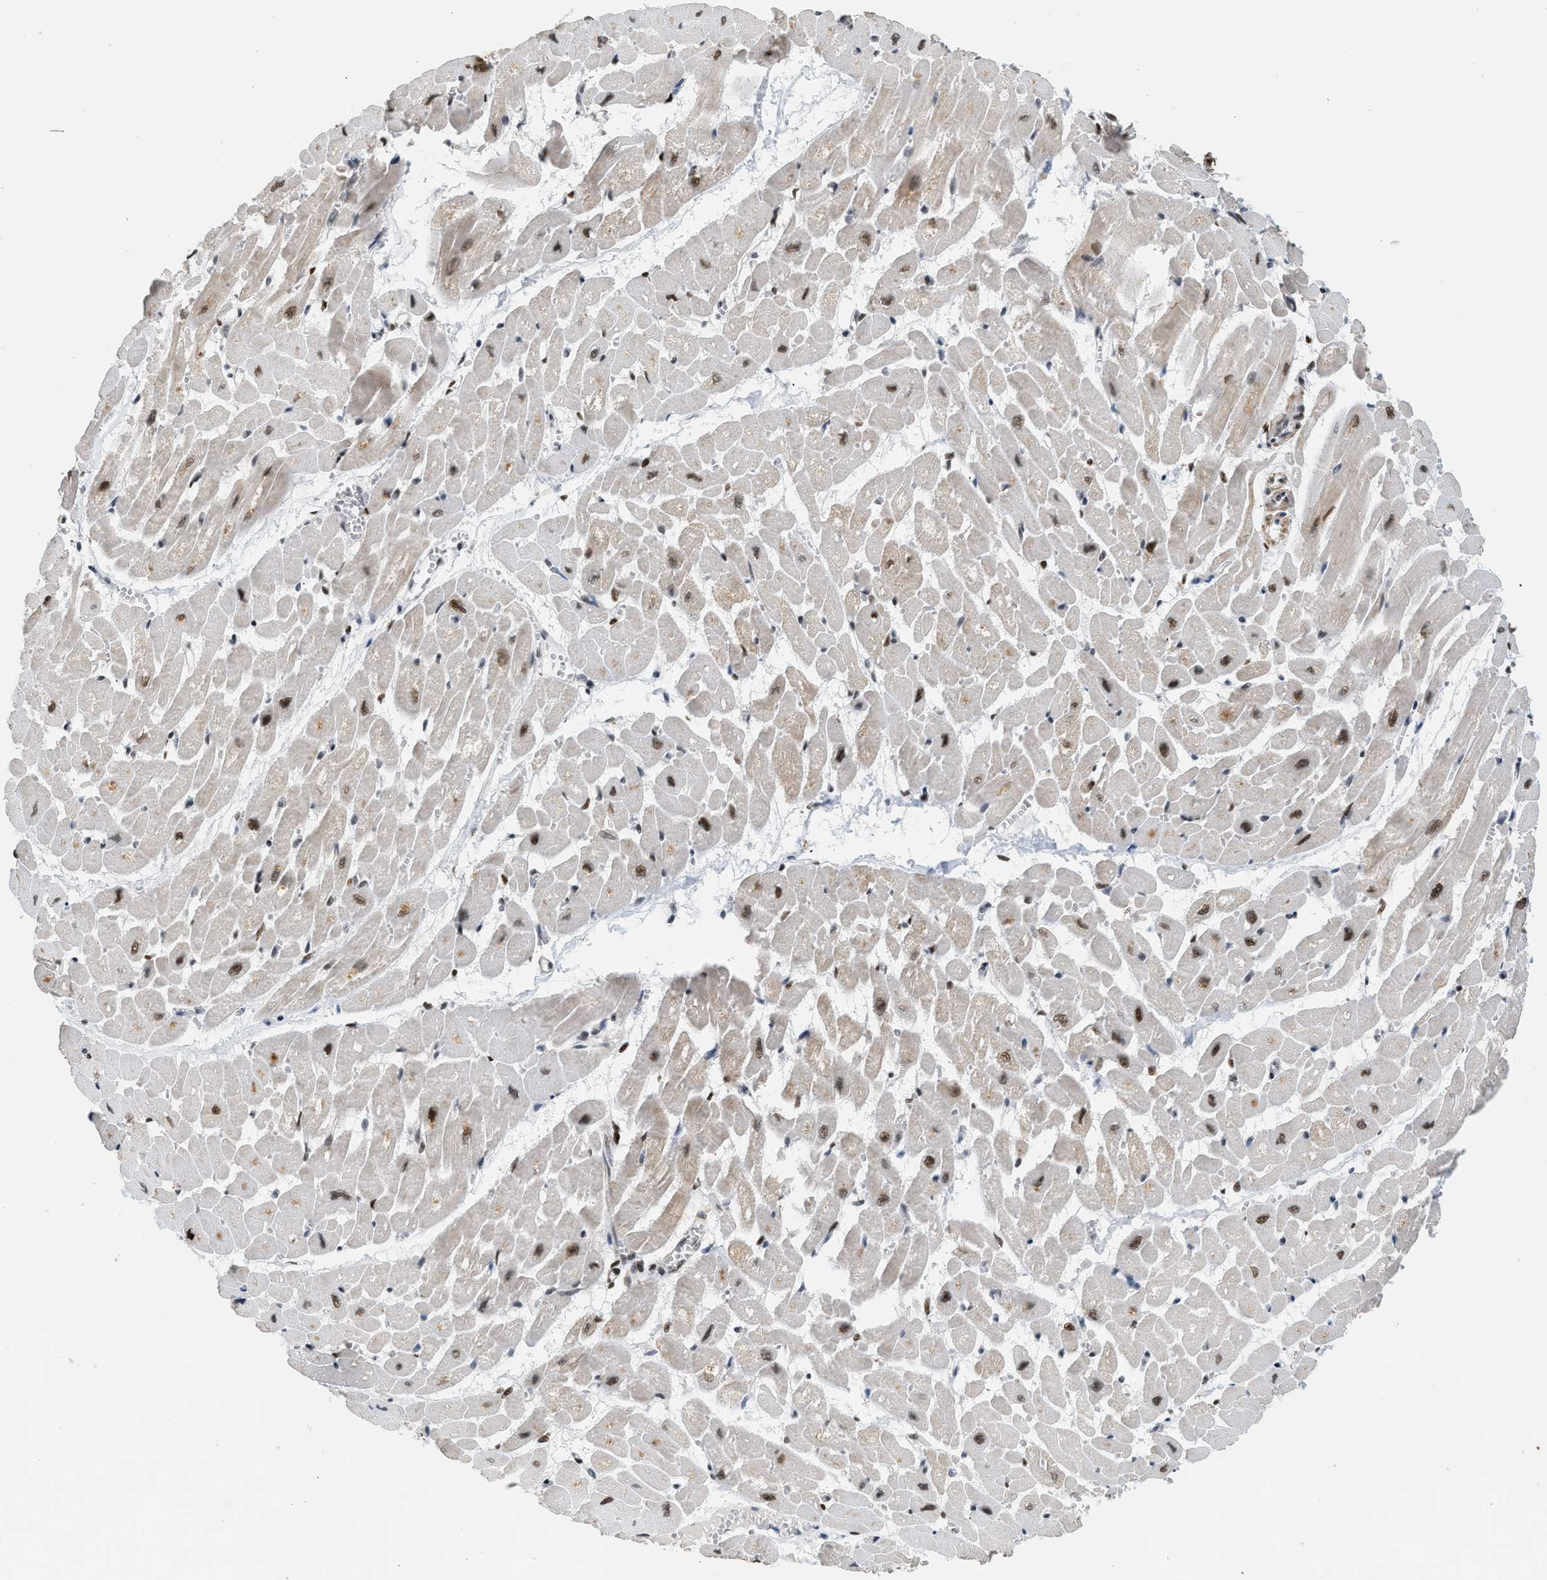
{"staining": {"intensity": "moderate", "quantity": ">75%", "location": "cytoplasmic/membranous,nuclear"}, "tissue": "heart muscle", "cell_type": "Cardiomyocytes", "image_type": "normal", "snomed": [{"axis": "morphology", "description": "Normal tissue, NOS"}, {"axis": "topography", "description": "Heart"}], "caption": "Protein staining of unremarkable heart muscle reveals moderate cytoplasmic/membranous,nuclear staining in about >75% of cardiomyocytes.", "gene": "ZBTB20", "patient": {"sex": "male", "age": 45}}